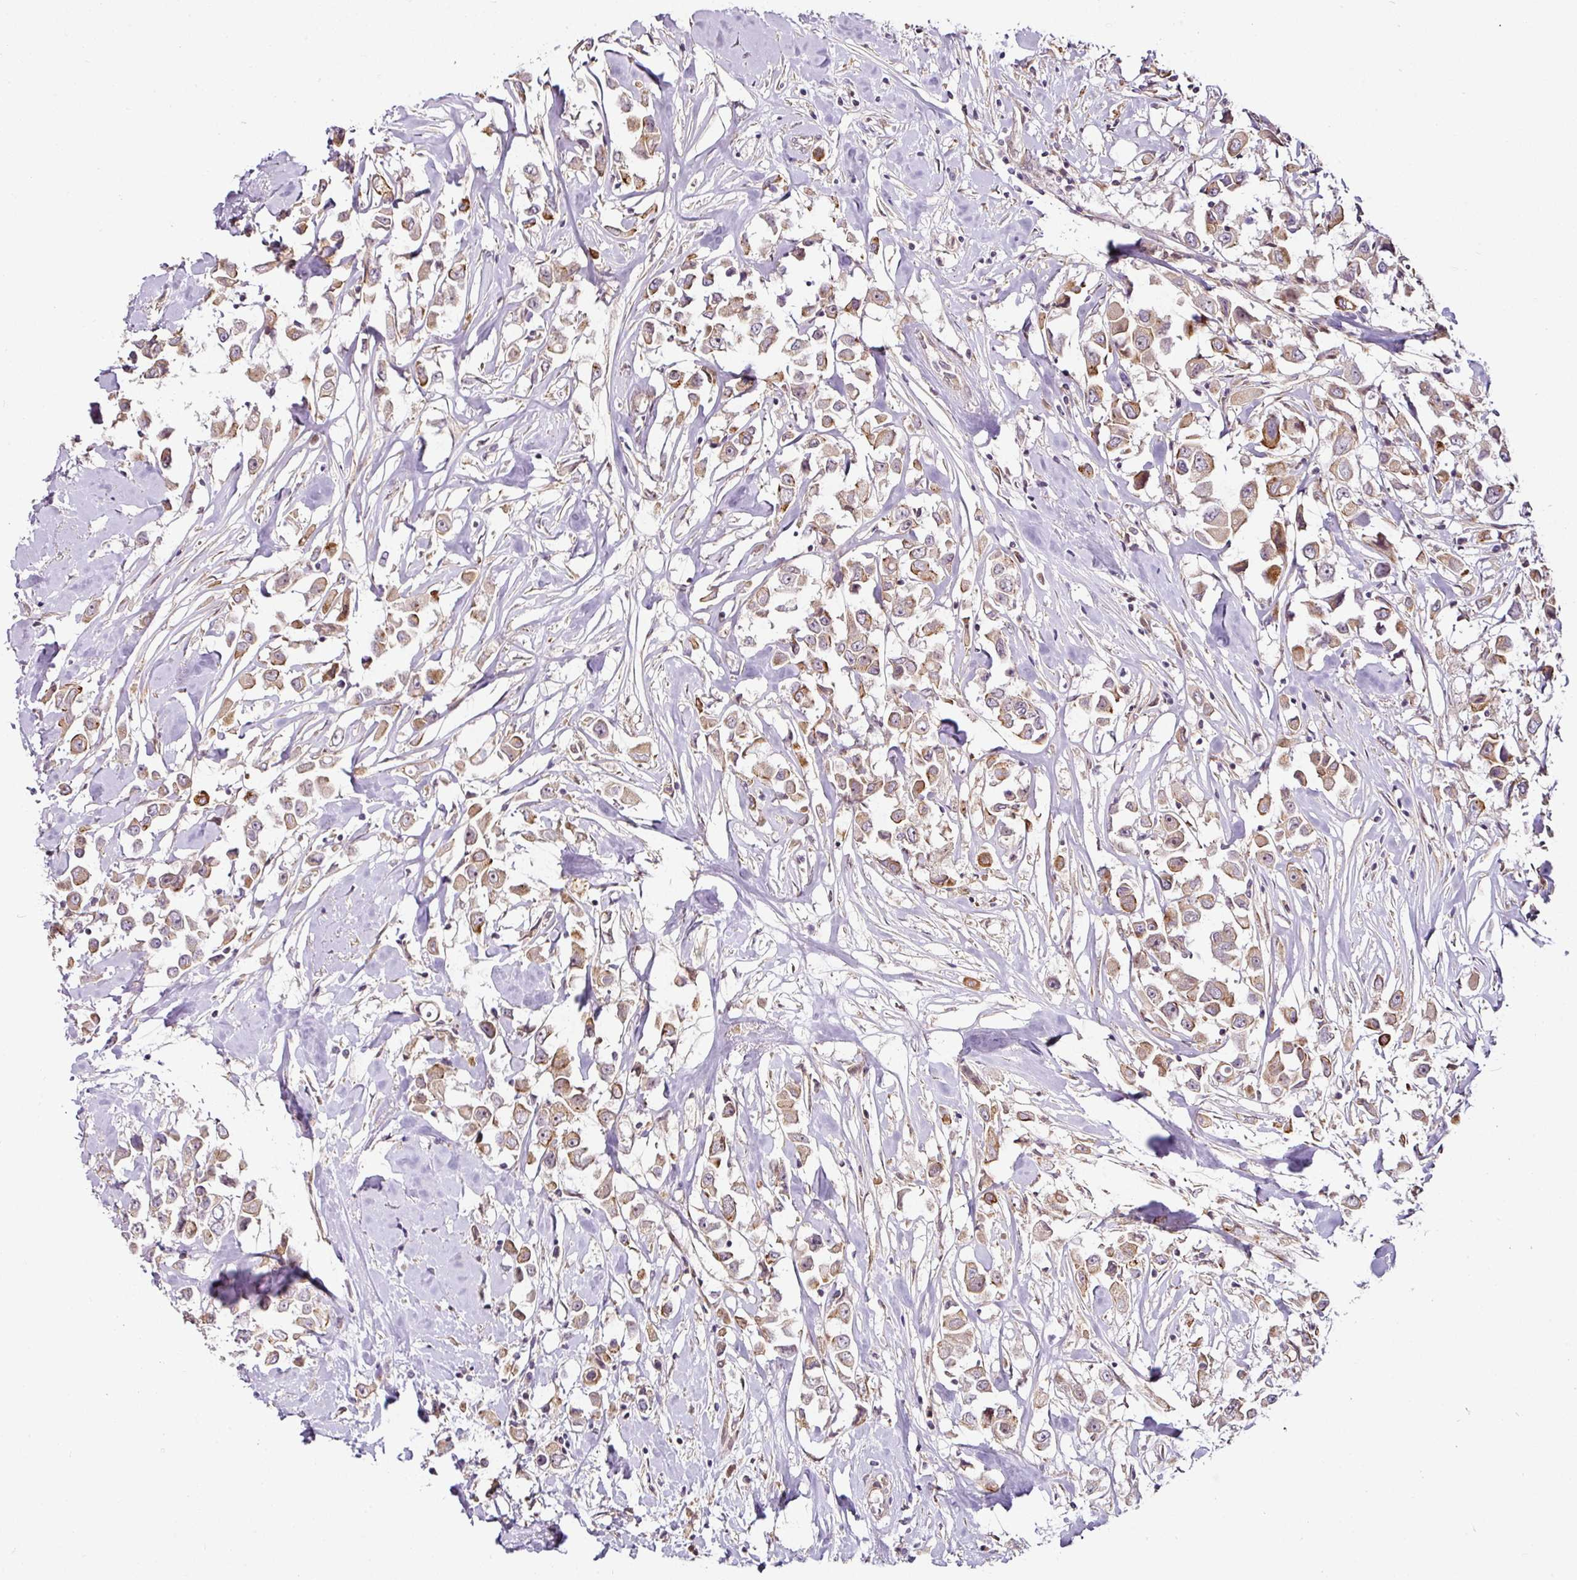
{"staining": {"intensity": "moderate", "quantity": ">75%", "location": "cytoplasmic/membranous"}, "tissue": "breast cancer", "cell_type": "Tumor cells", "image_type": "cancer", "snomed": [{"axis": "morphology", "description": "Duct carcinoma"}, {"axis": "topography", "description": "Breast"}], "caption": "The photomicrograph displays a brown stain indicating the presence of a protein in the cytoplasmic/membranous of tumor cells in breast cancer (invasive ductal carcinoma). Ihc stains the protein in brown and the nuclei are stained blue.", "gene": "DCAF13", "patient": {"sex": "female", "age": 61}}